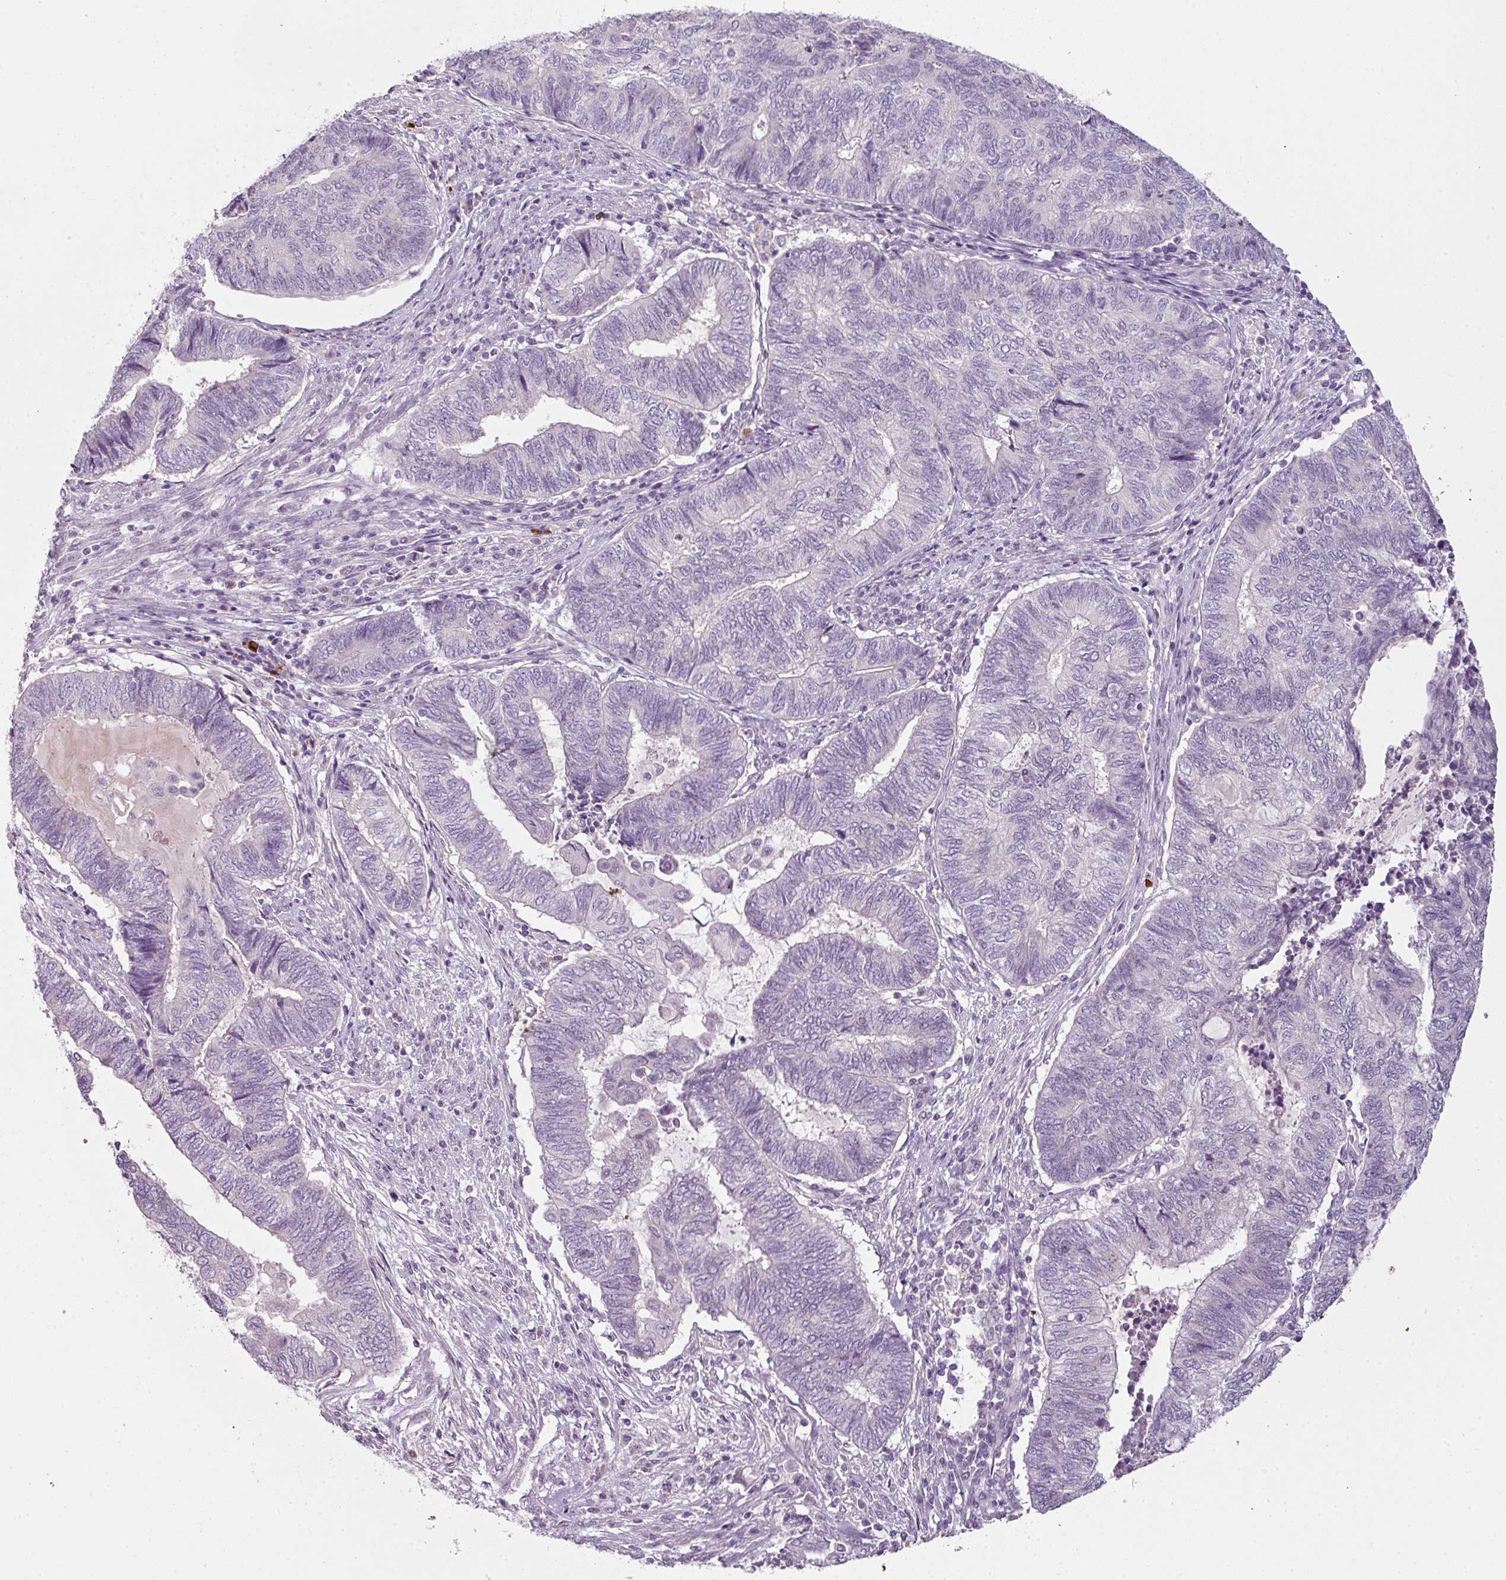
{"staining": {"intensity": "negative", "quantity": "none", "location": "none"}, "tissue": "endometrial cancer", "cell_type": "Tumor cells", "image_type": "cancer", "snomed": [{"axis": "morphology", "description": "Adenocarcinoma, NOS"}, {"axis": "topography", "description": "Uterus"}, {"axis": "topography", "description": "Endometrium"}], "caption": "Tumor cells are negative for protein expression in human endometrial adenocarcinoma.", "gene": "FHAD1", "patient": {"sex": "female", "age": 70}}